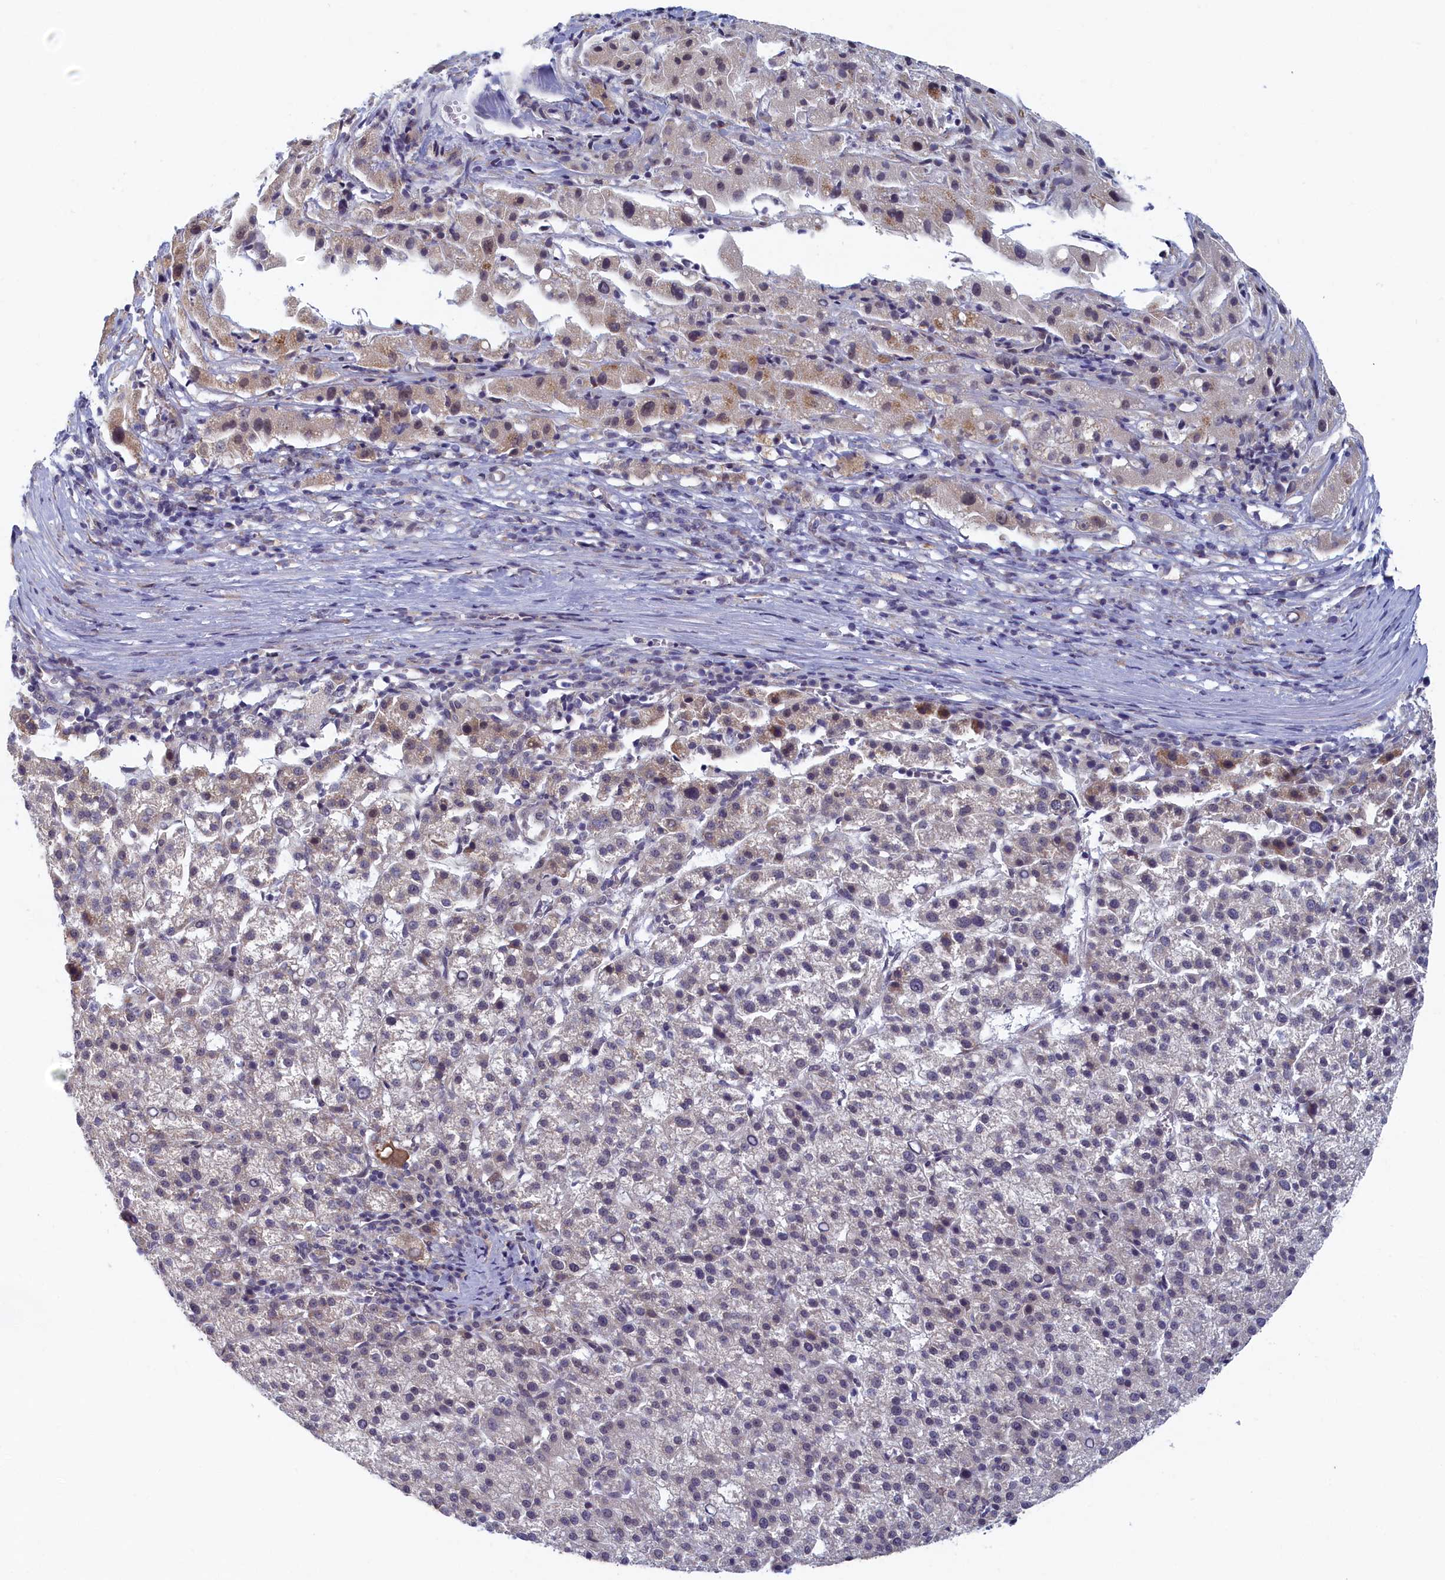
{"staining": {"intensity": "weak", "quantity": "<25%", "location": "cytoplasmic/membranous"}, "tissue": "liver cancer", "cell_type": "Tumor cells", "image_type": "cancer", "snomed": [{"axis": "morphology", "description": "Carcinoma, Hepatocellular, NOS"}, {"axis": "topography", "description": "Liver"}], "caption": "High magnification brightfield microscopy of liver cancer (hepatocellular carcinoma) stained with DAB (3,3'-diaminobenzidine) (brown) and counterstained with hematoxylin (blue): tumor cells show no significant staining.", "gene": "DNAJC17", "patient": {"sex": "female", "age": 58}}